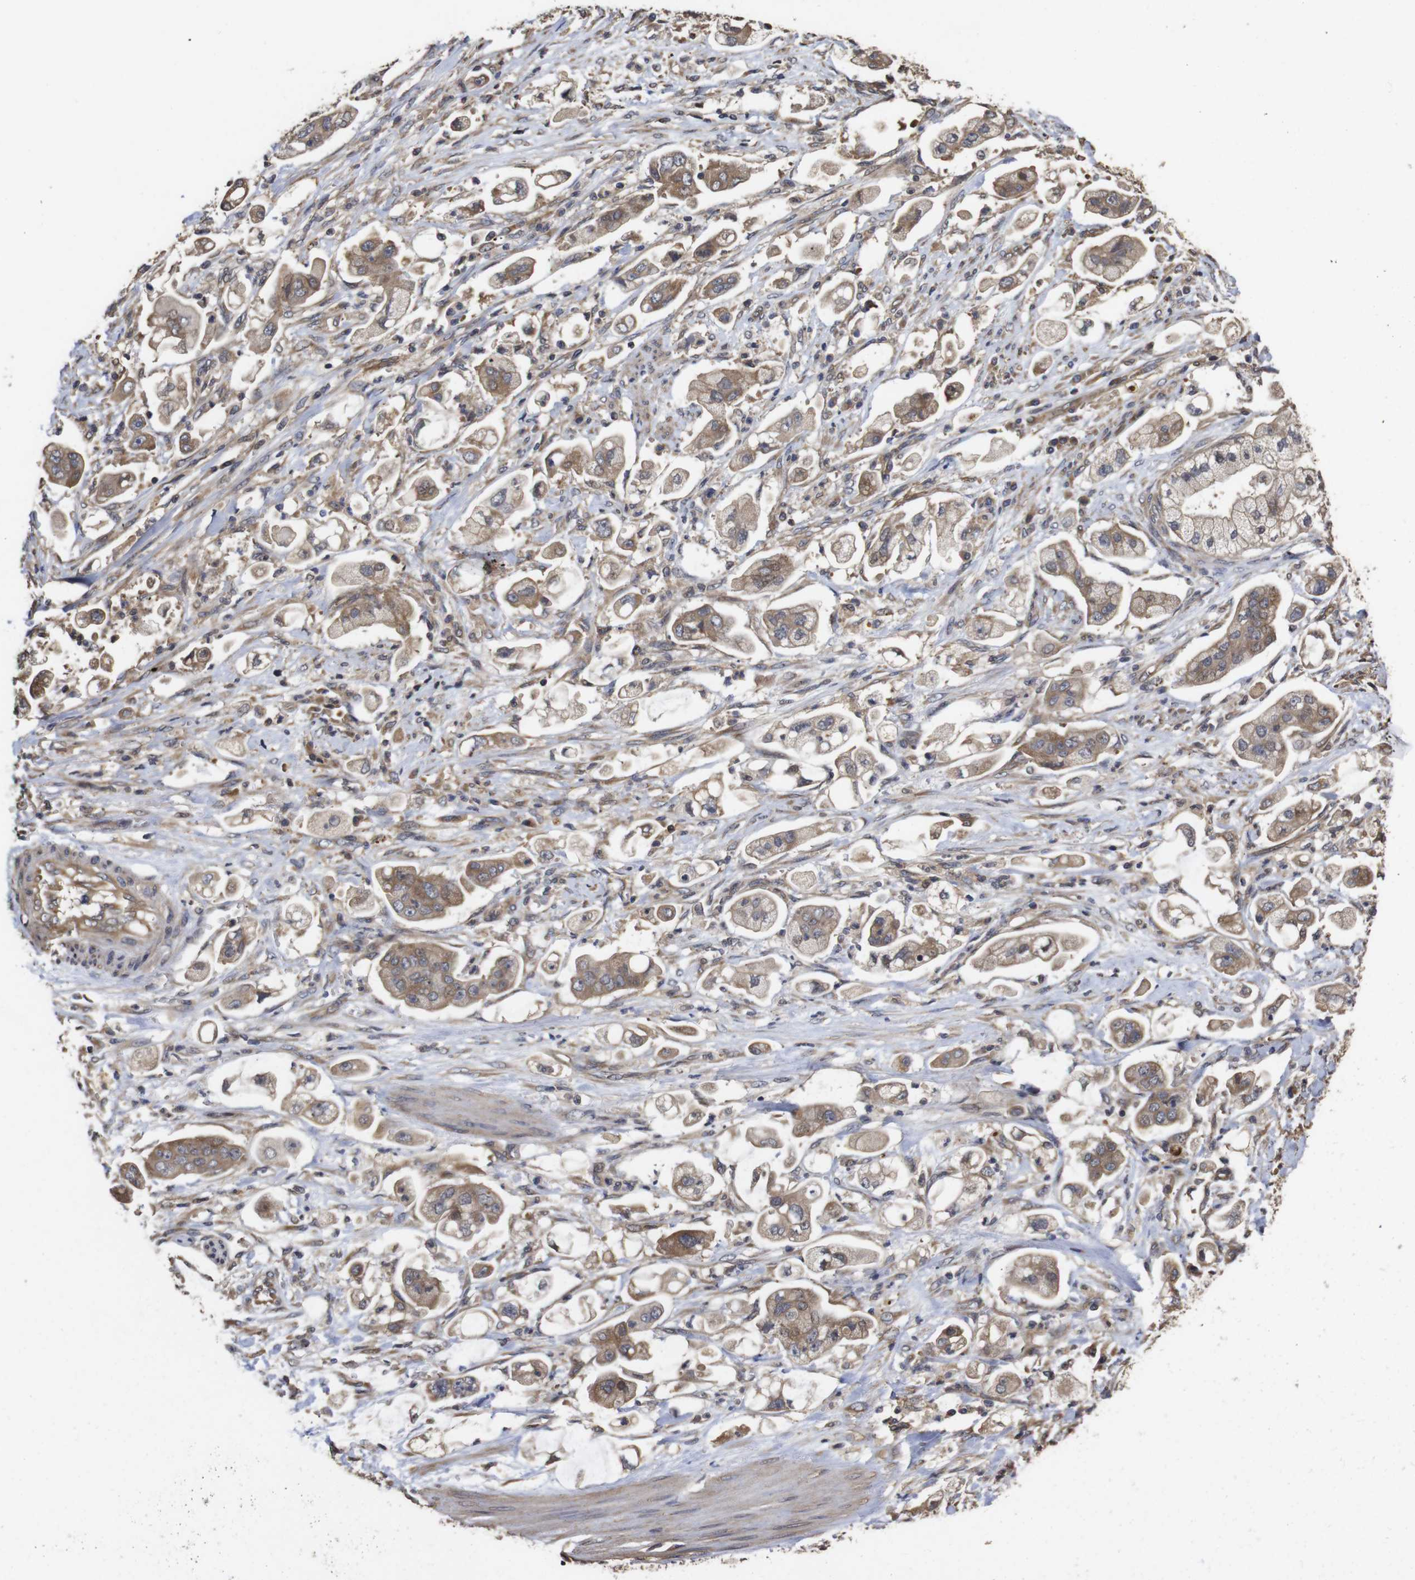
{"staining": {"intensity": "moderate", "quantity": ">75%", "location": "cytoplasmic/membranous"}, "tissue": "stomach cancer", "cell_type": "Tumor cells", "image_type": "cancer", "snomed": [{"axis": "morphology", "description": "Adenocarcinoma, NOS"}, {"axis": "topography", "description": "Stomach"}], "caption": "Protein staining by immunohistochemistry (IHC) reveals moderate cytoplasmic/membranous positivity in about >75% of tumor cells in stomach adenocarcinoma.", "gene": "PTPN14", "patient": {"sex": "male", "age": 62}}